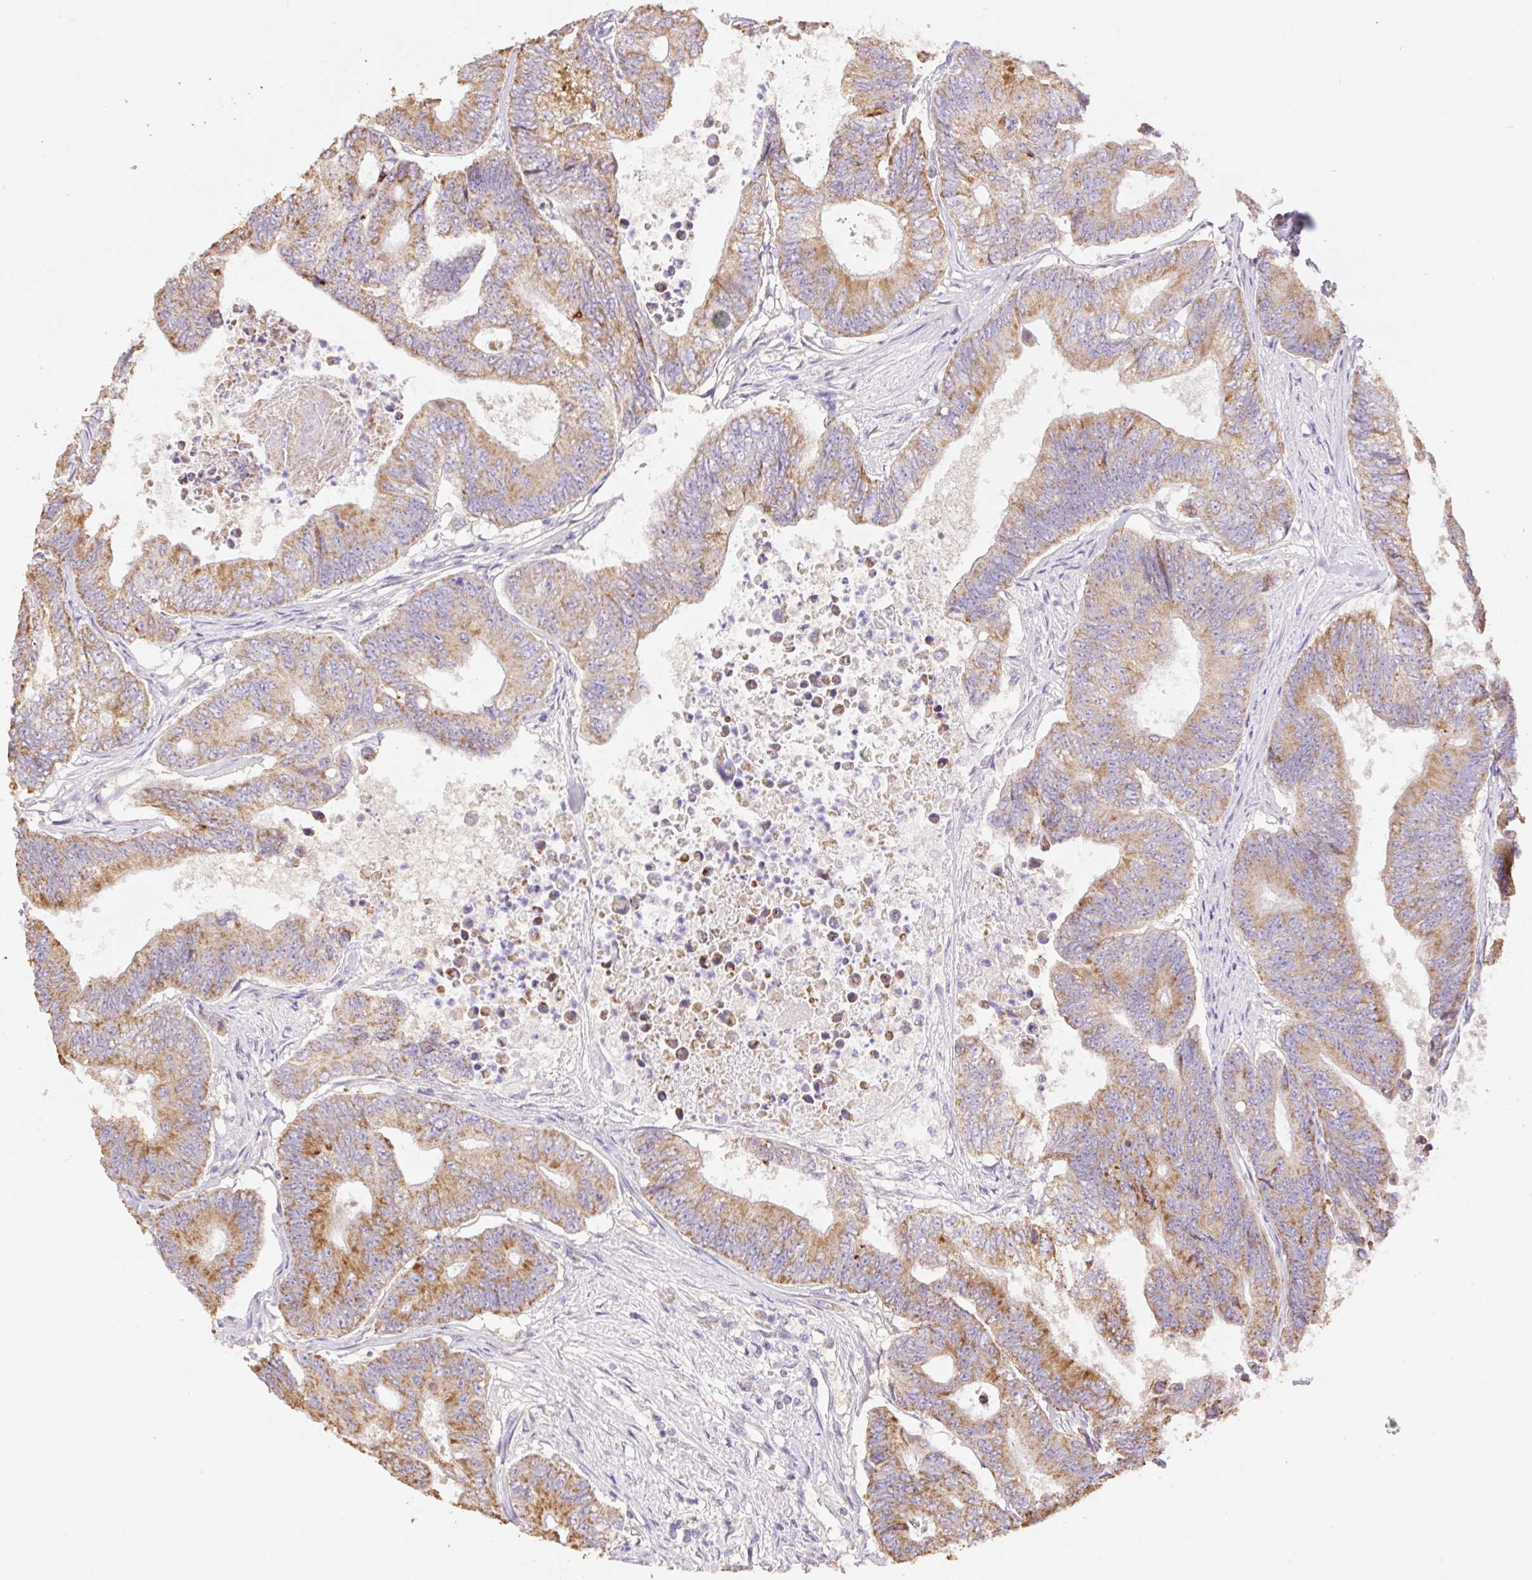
{"staining": {"intensity": "moderate", "quantity": ">75%", "location": "cytoplasmic/membranous"}, "tissue": "colorectal cancer", "cell_type": "Tumor cells", "image_type": "cancer", "snomed": [{"axis": "morphology", "description": "Adenocarcinoma, NOS"}, {"axis": "topography", "description": "Colon"}], "caption": "Brown immunohistochemical staining in human colorectal adenocarcinoma shows moderate cytoplasmic/membranous expression in approximately >75% of tumor cells.", "gene": "COPZ2", "patient": {"sex": "female", "age": 48}}